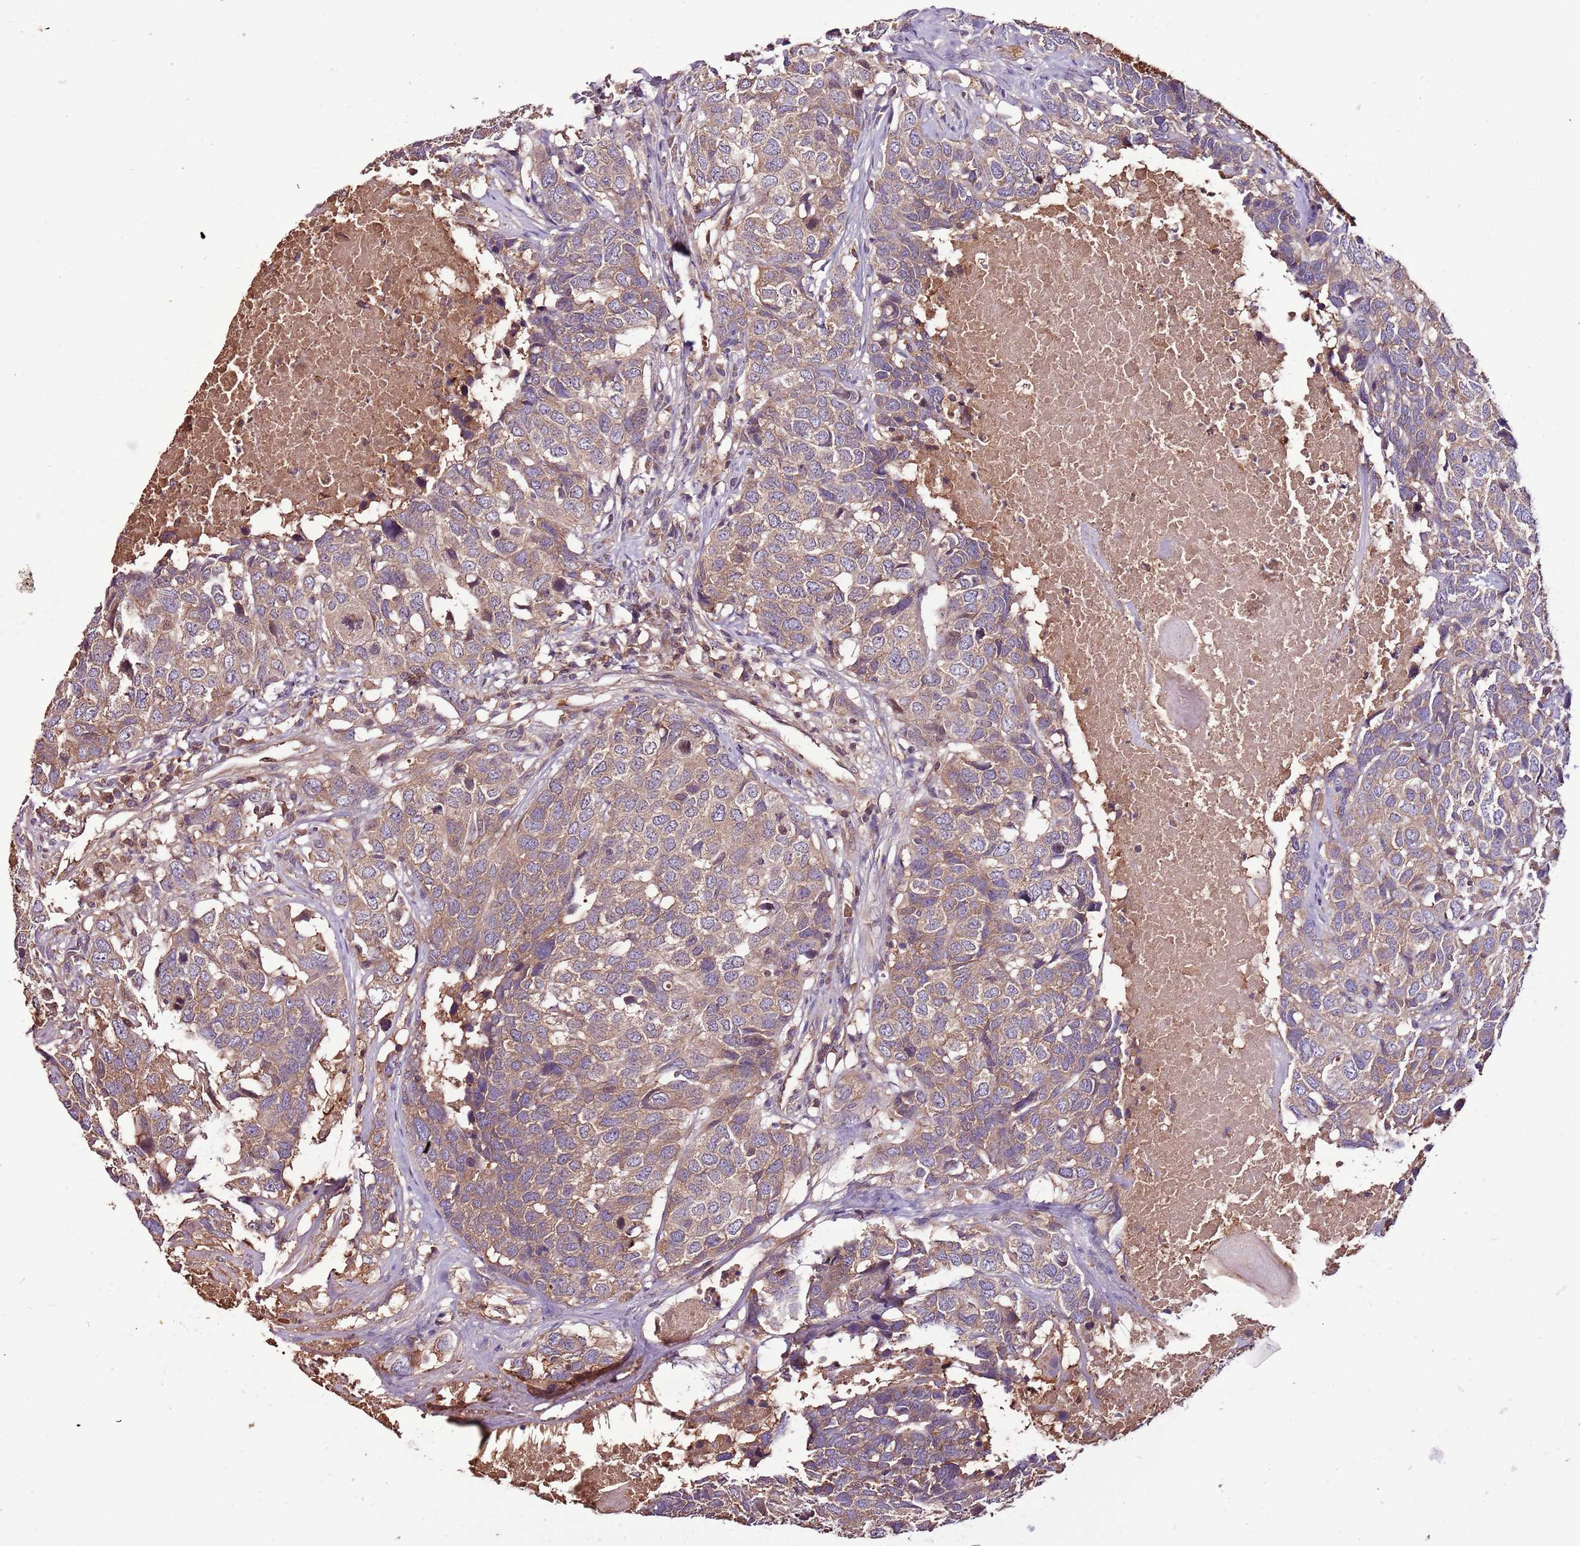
{"staining": {"intensity": "moderate", "quantity": ">75%", "location": "cytoplasmic/membranous"}, "tissue": "head and neck cancer", "cell_type": "Tumor cells", "image_type": "cancer", "snomed": [{"axis": "morphology", "description": "Squamous cell carcinoma, NOS"}, {"axis": "topography", "description": "Head-Neck"}], "caption": "Immunohistochemical staining of head and neck cancer shows medium levels of moderate cytoplasmic/membranous protein expression in about >75% of tumor cells.", "gene": "DENR", "patient": {"sex": "male", "age": 66}}